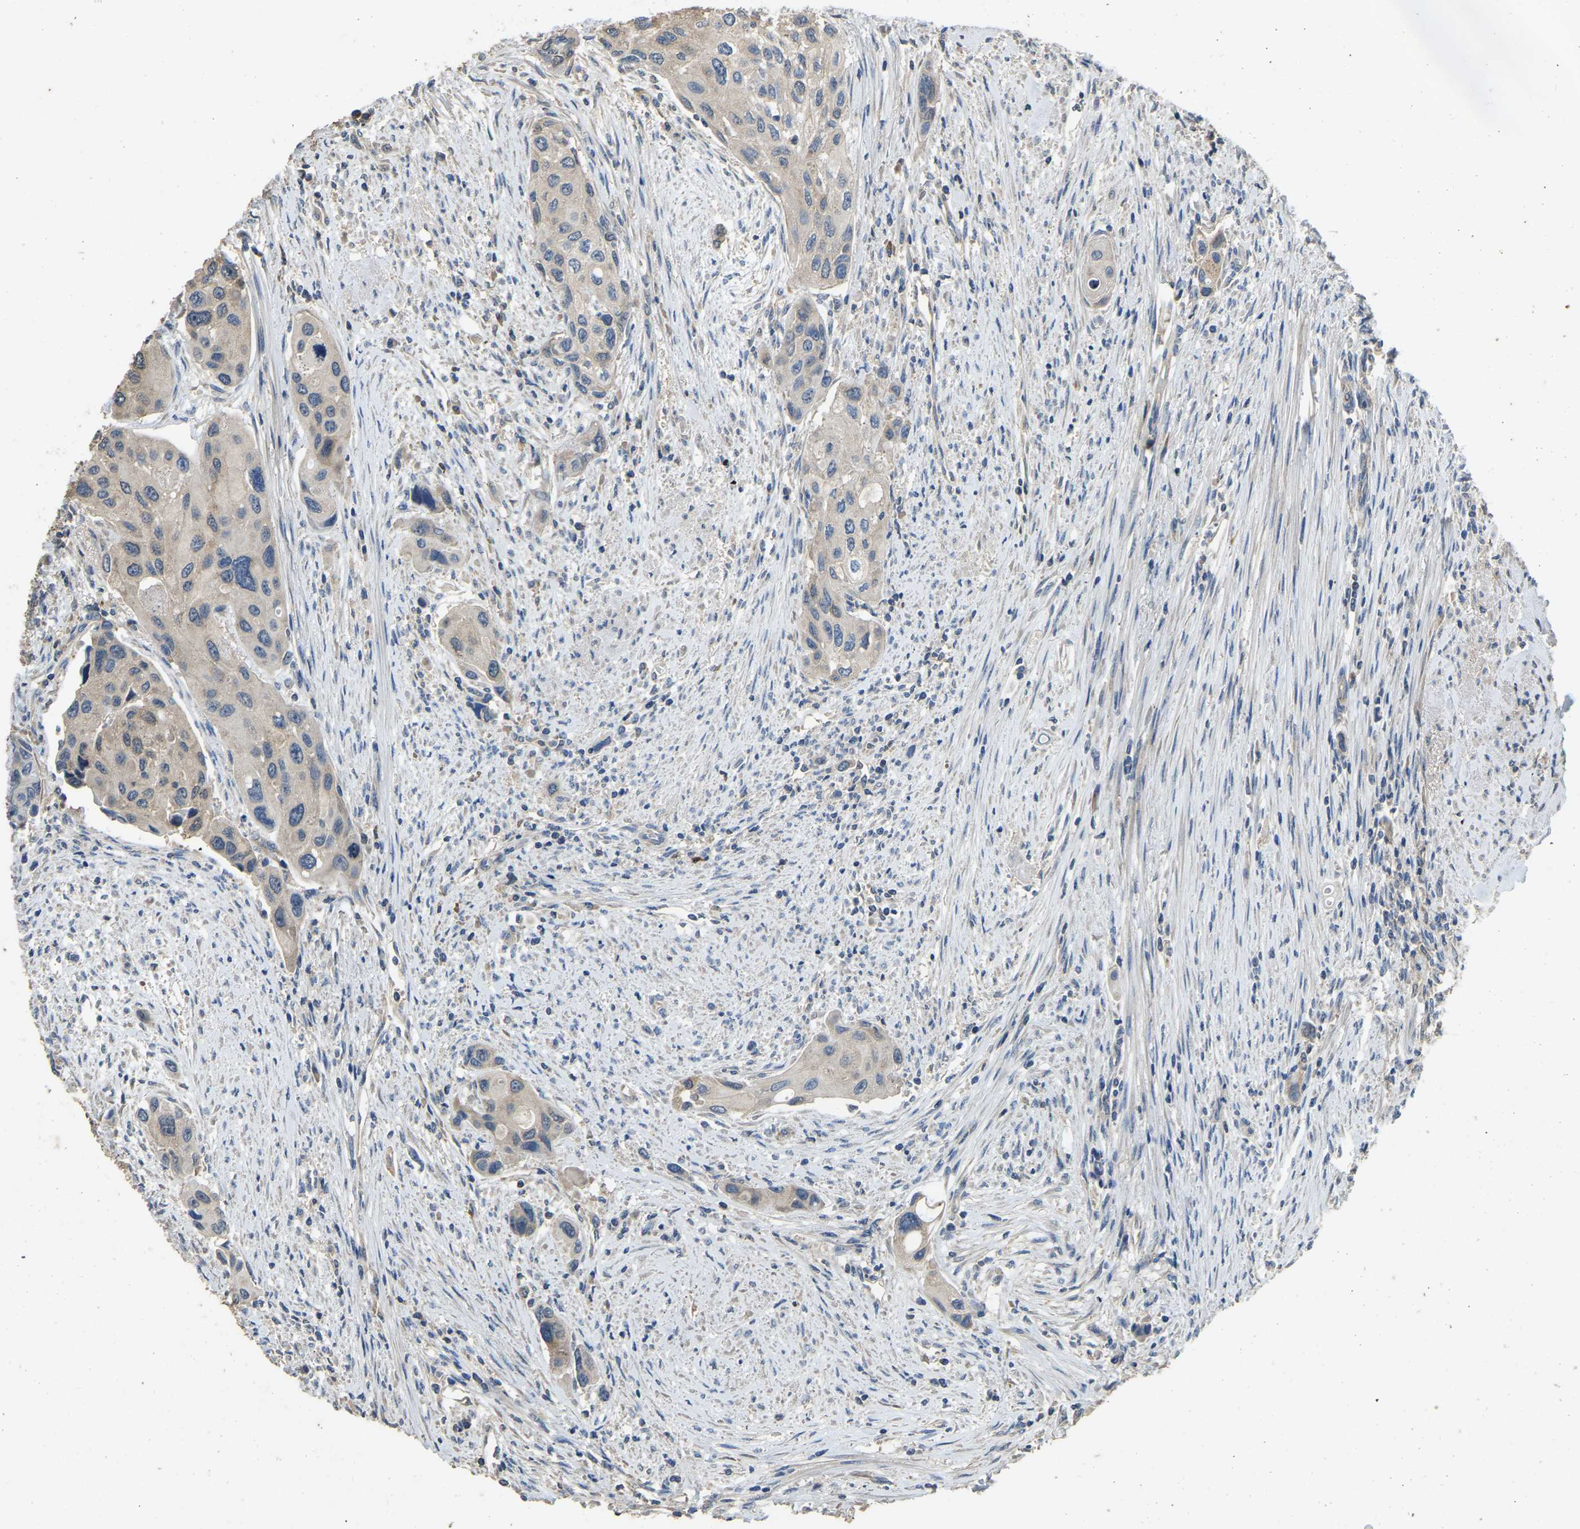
{"staining": {"intensity": "negative", "quantity": "none", "location": "none"}, "tissue": "urothelial cancer", "cell_type": "Tumor cells", "image_type": "cancer", "snomed": [{"axis": "morphology", "description": "Urothelial carcinoma, High grade"}, {"axis": "topography", "description": "Urinary bladder"}], "caption": "Immunohistochemical staining of human urothelial cancer reveals no significant staining in tumor cells.", "gene": "TUFM", "patient": {"sex": "female", "age": 56}}